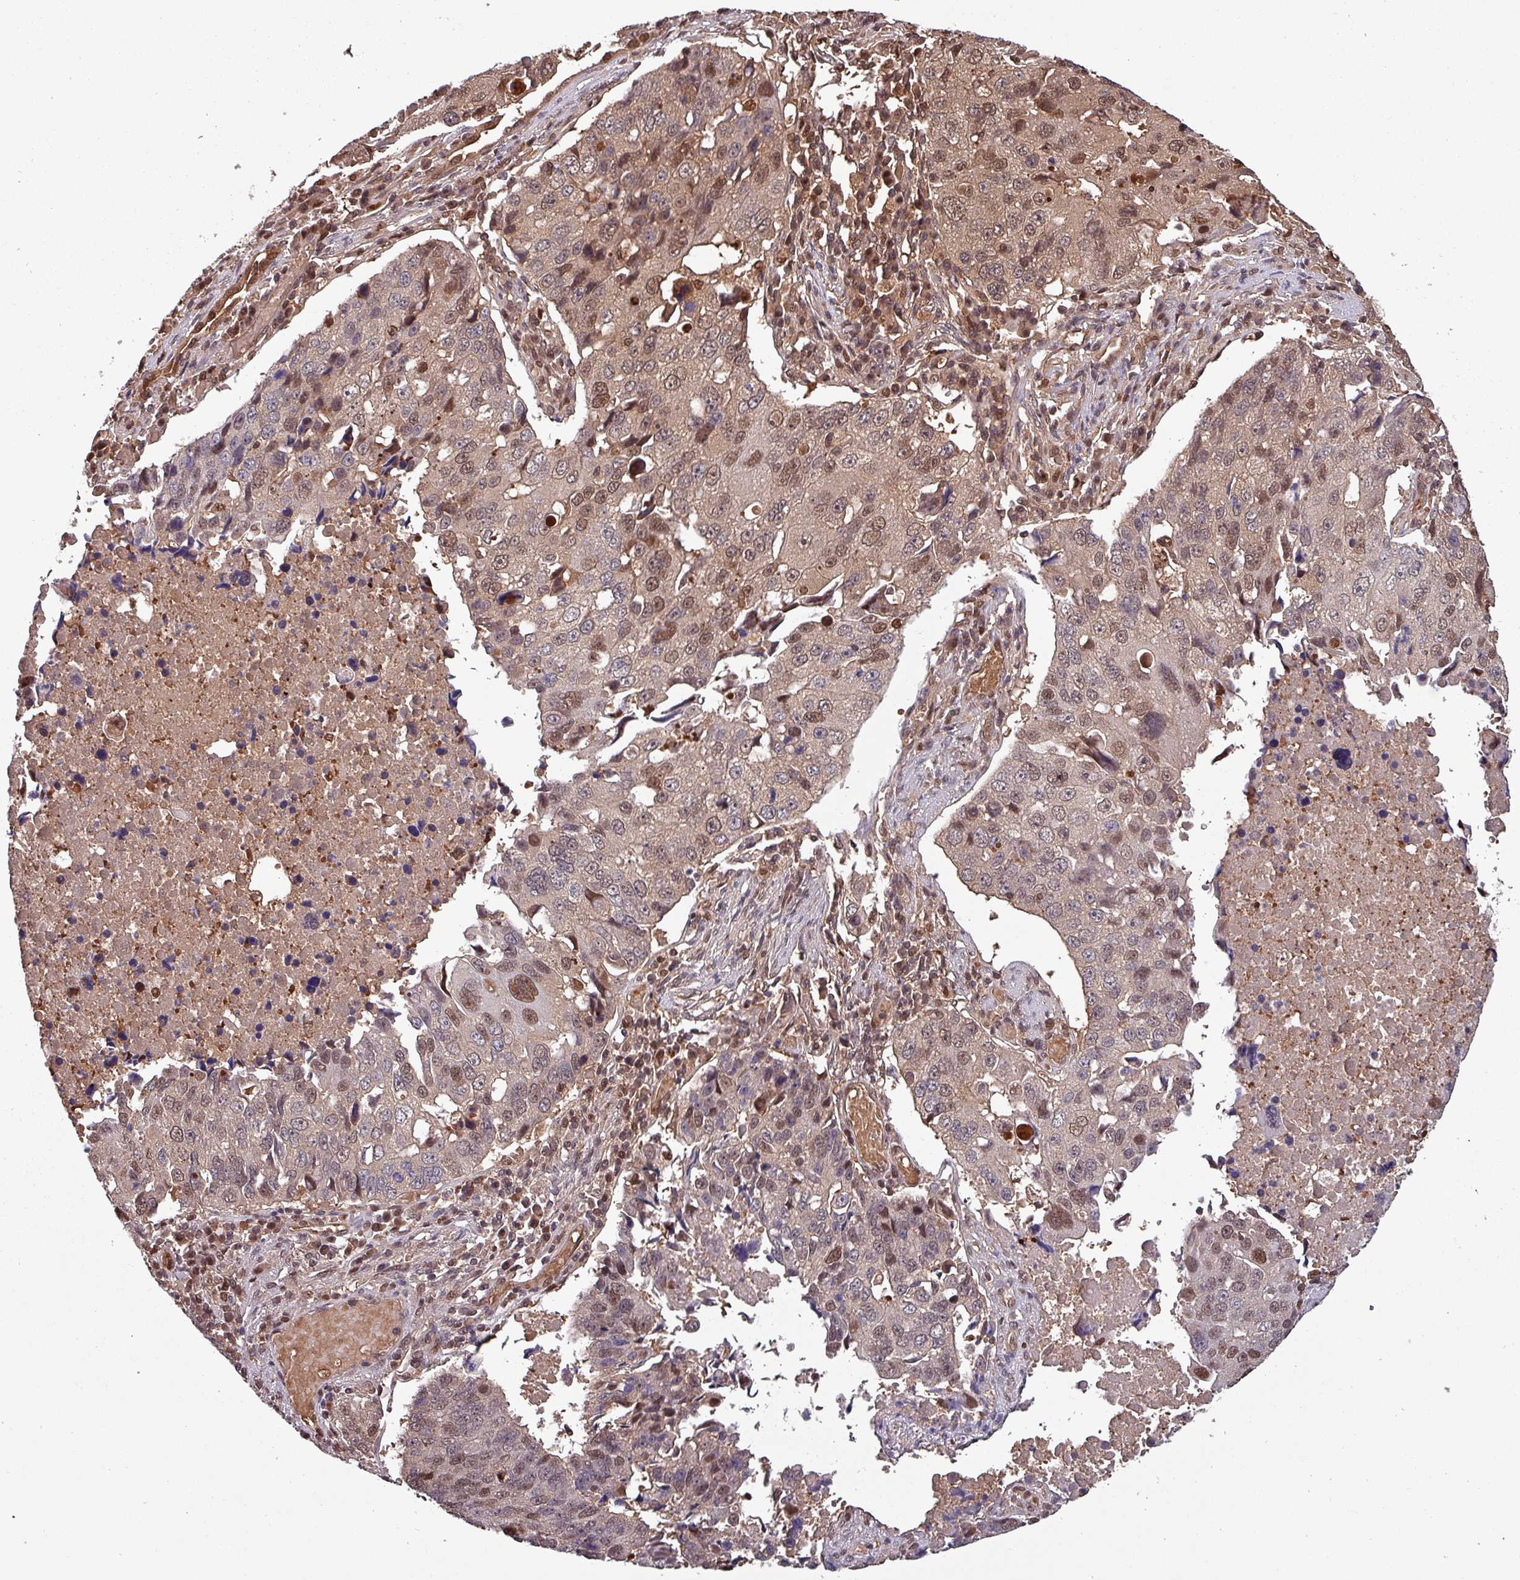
{"staining": {"intensity": "moderate", "quantity": "25%-75%", "location": "nuclear"}, "tissue": "lung cancer", "cell_type": "Tumor cells", "image_type": "cancer", "snomed": [{"axis": "morphology", "description": "Squamous cell carcinoma, NOS"}, {"axis": "topography", "description": "Lung"}], "caption": "Lung squamous cell carcinoma stained with immunohistochemistry (IHC) displays moderate nuclear expression in about 25%-75% of tumor cells.", "gene": "PSMB8", "patient": {"sex": "female", "age": 66}}